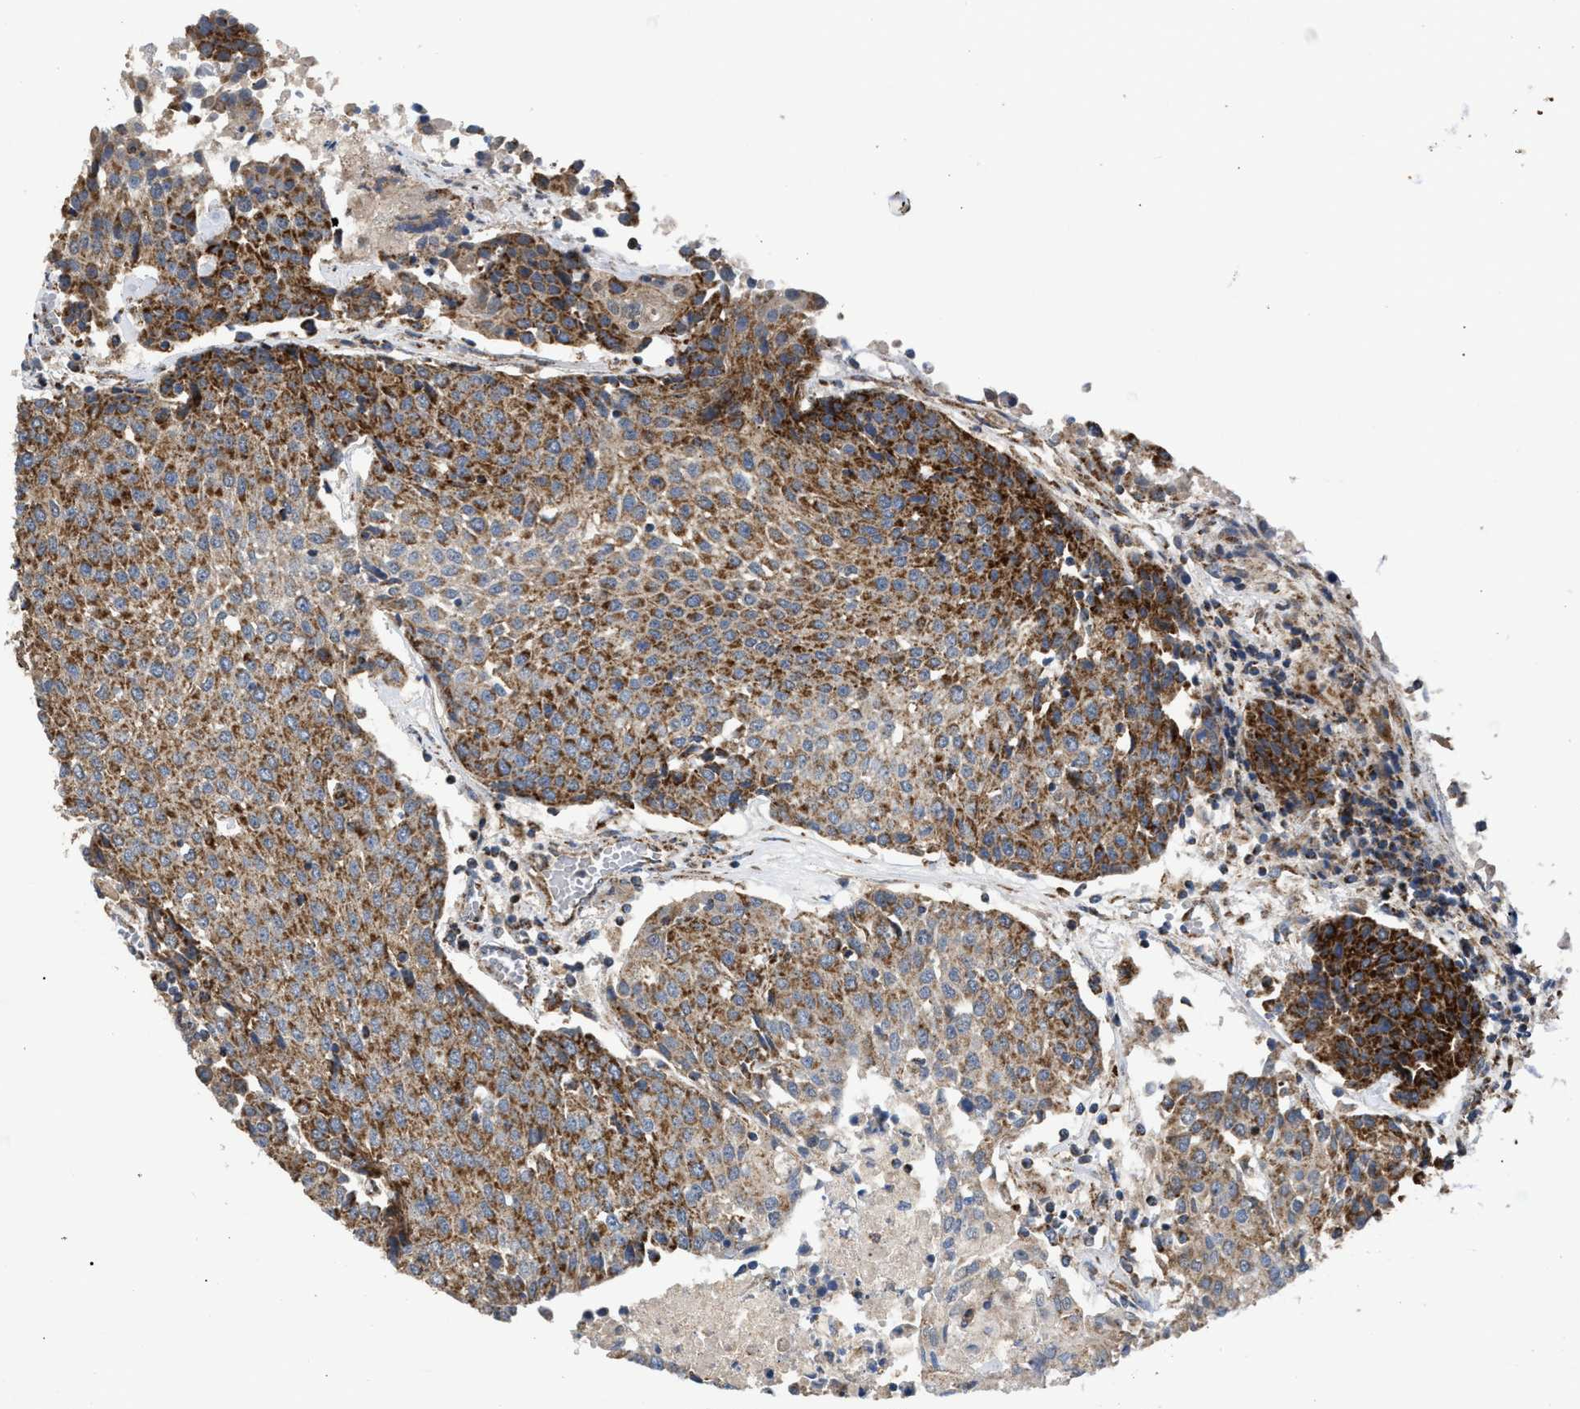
{"staining": {"intensity": "moderate", "quantity": ">75%", "location": "cytoplasmic/membranous"}, "tissue": "urothelial cancer", "cell_type": "Tumor cells", "image_type": "cancer", "snomed": [{"axis": "morphology", "description": "Urothelial carcinoma, High grade"}, {"axis": "topography", "description": "Urinary bladder"}], "caption": "Immunohistochemistry (IHC) micrograph of human urothelial carcinoma (high-grade) stained for a protein (brown), which reveals medium levels of moderate cytoplasmic/membranous staining in about >75% of tumor cells.", "gene": "TACO1", "patient": {"sex": "female", "age": 85}}